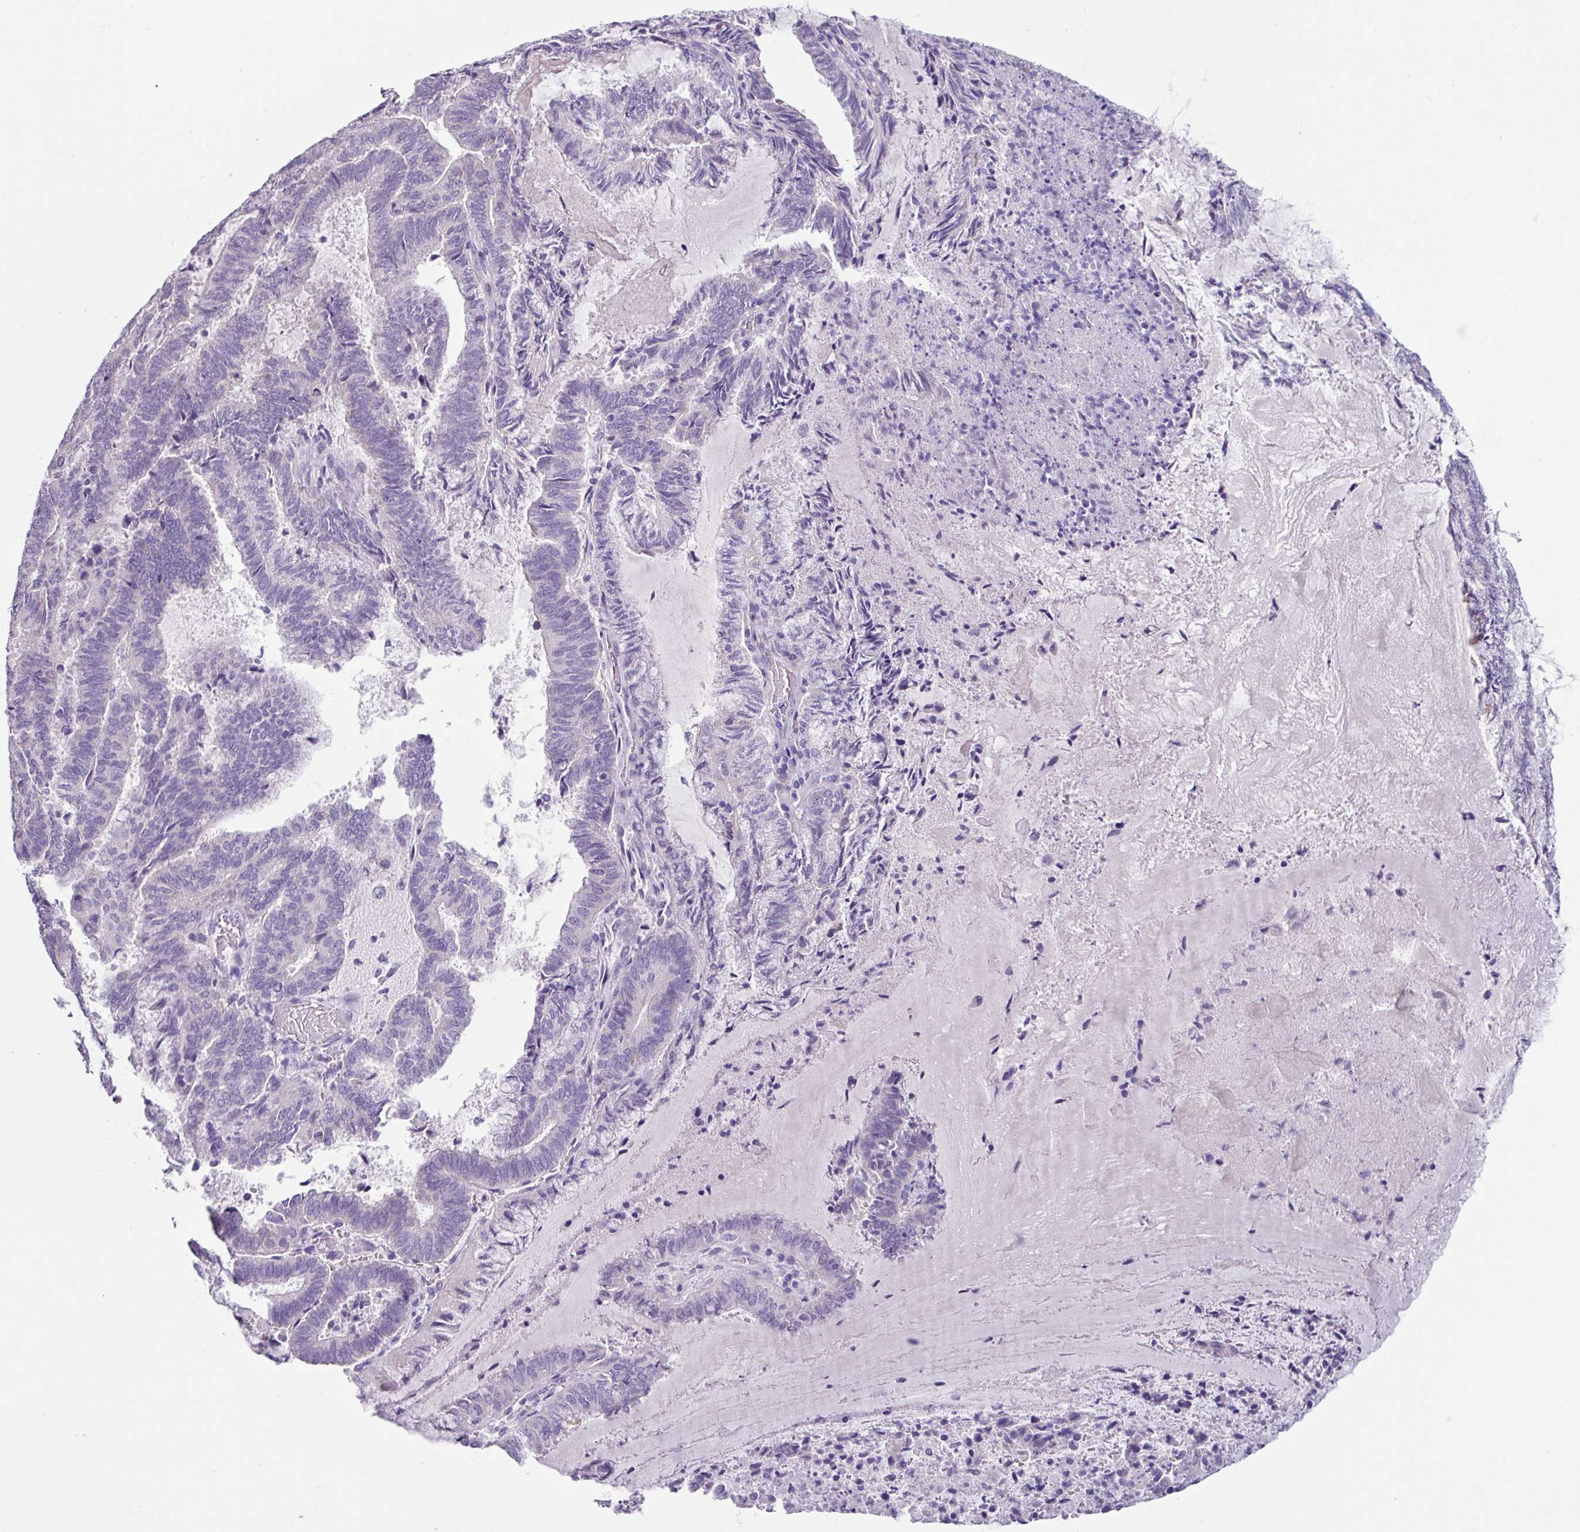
{"staining": {"intensity": "negative", "quantity": "none", "location": "none"}, "tissue": "endometrial cancer", "cell_type": "Tumor cells", "image_type": "cancer", "snomed": [{"axis": "morphology", "description": "Adenocarcinoma, NOS"}, {"axis": "topography", "description": "Endometrium"}], "caption": "A histopathology image of human endometrial cancer is negative for staining in tumor cells.", "gene": "OTX1", "patient": {"sex": "female", "age": 80}}